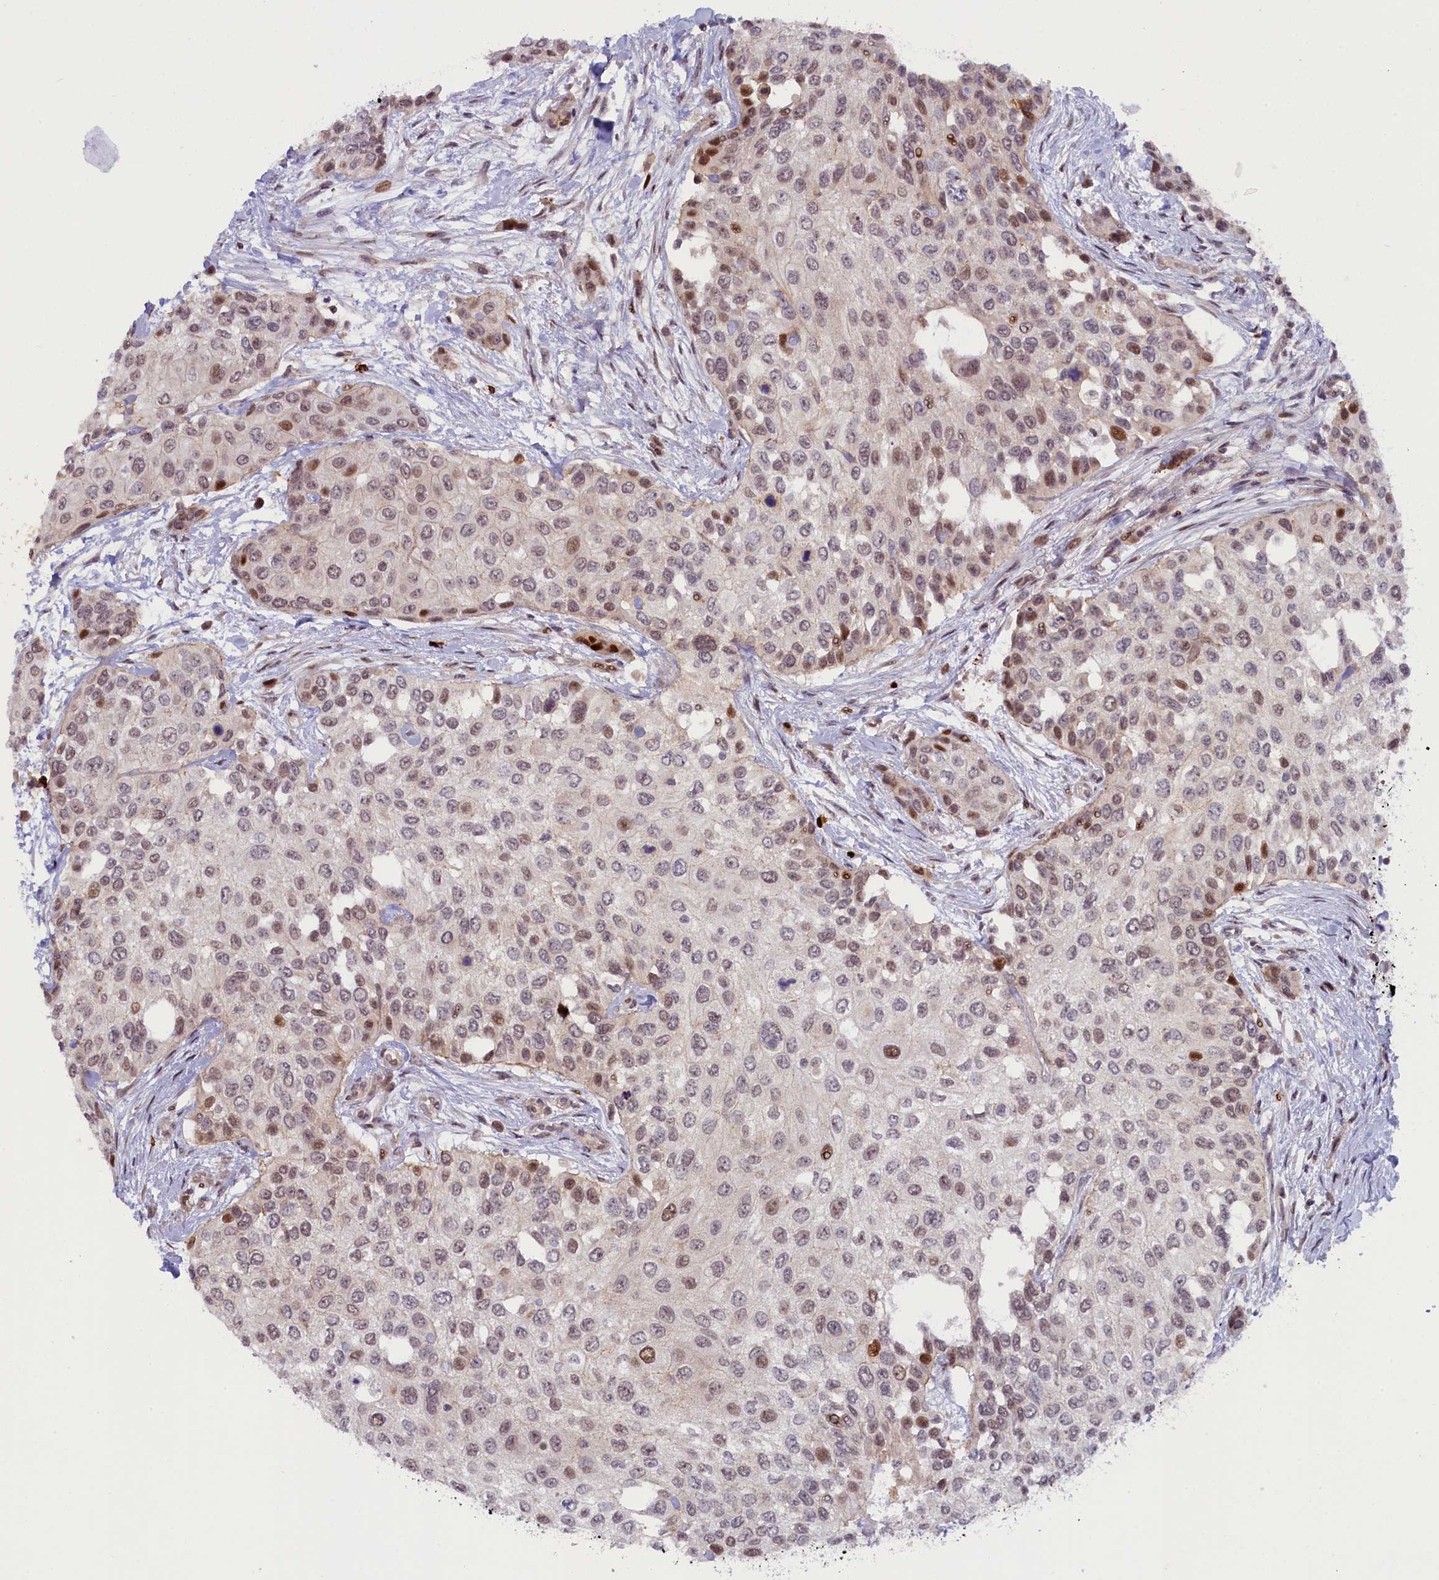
{"staining": {"intensity": "moderate", "quantity": "25%-75%", "location": "nuclear"}, "tissue": "urothelial cancer", "cell_type": "Tumor cells", "image_type": "cancer", "snomed": [{"axis": "morphology", "description": "Normal tissue, NOS"}, {"axis": "morphology", "description": "Urothelial carcinoma, High grade"}, {"axis": "topography", "description": "Vascular tissue"}, {"axis": "topography", "description": "Urinary bladder"}], "caption": "Immunohistochemistry (IHC) (DAB) staining of high-grade urothelial carcinoma exhibits moderate nuclear protein staining in about 25%-75% of tumor cells.", "gene": "CCL23", "patient": {"sex": "female", "age": 56}}